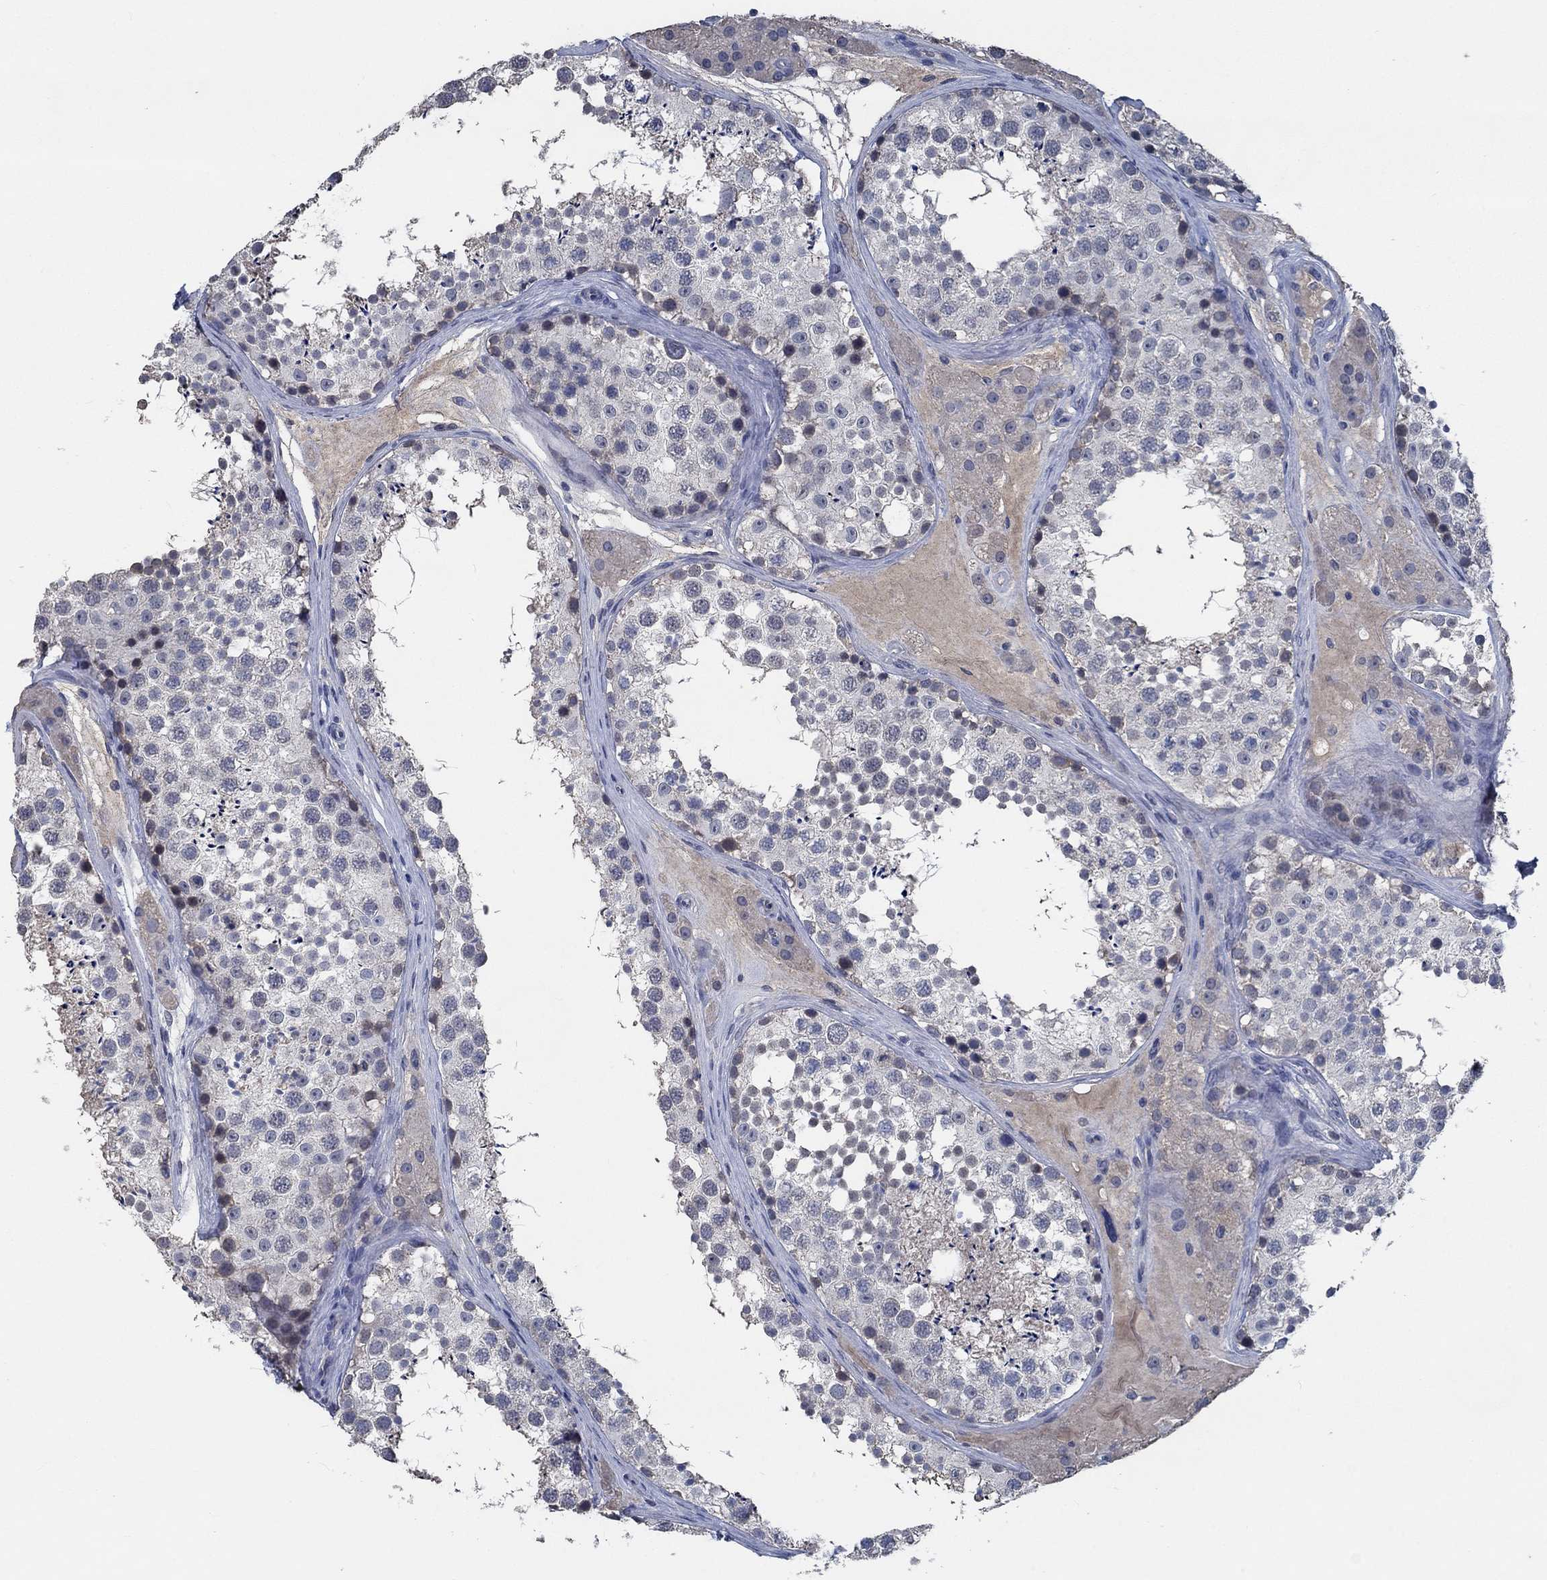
{"staining": {"intensity": "weak", "quantity": "<25%", "location": "cytoplasmic/membranous"}, "tissue": "testis", "cell_type": "Cells in seminiferous ducts", "image_type": "normal", "snomed": [{"axis": "morphology", "description": "Normal tissue, NOS"}, {"axis": "topography", "description": "Testis"}], "caption": "Image shows no protein positivity in cells in seminiferous ducts of benign testis.", "gene": "OBSCN", "patient": {"sex": "male", "age": 41}}